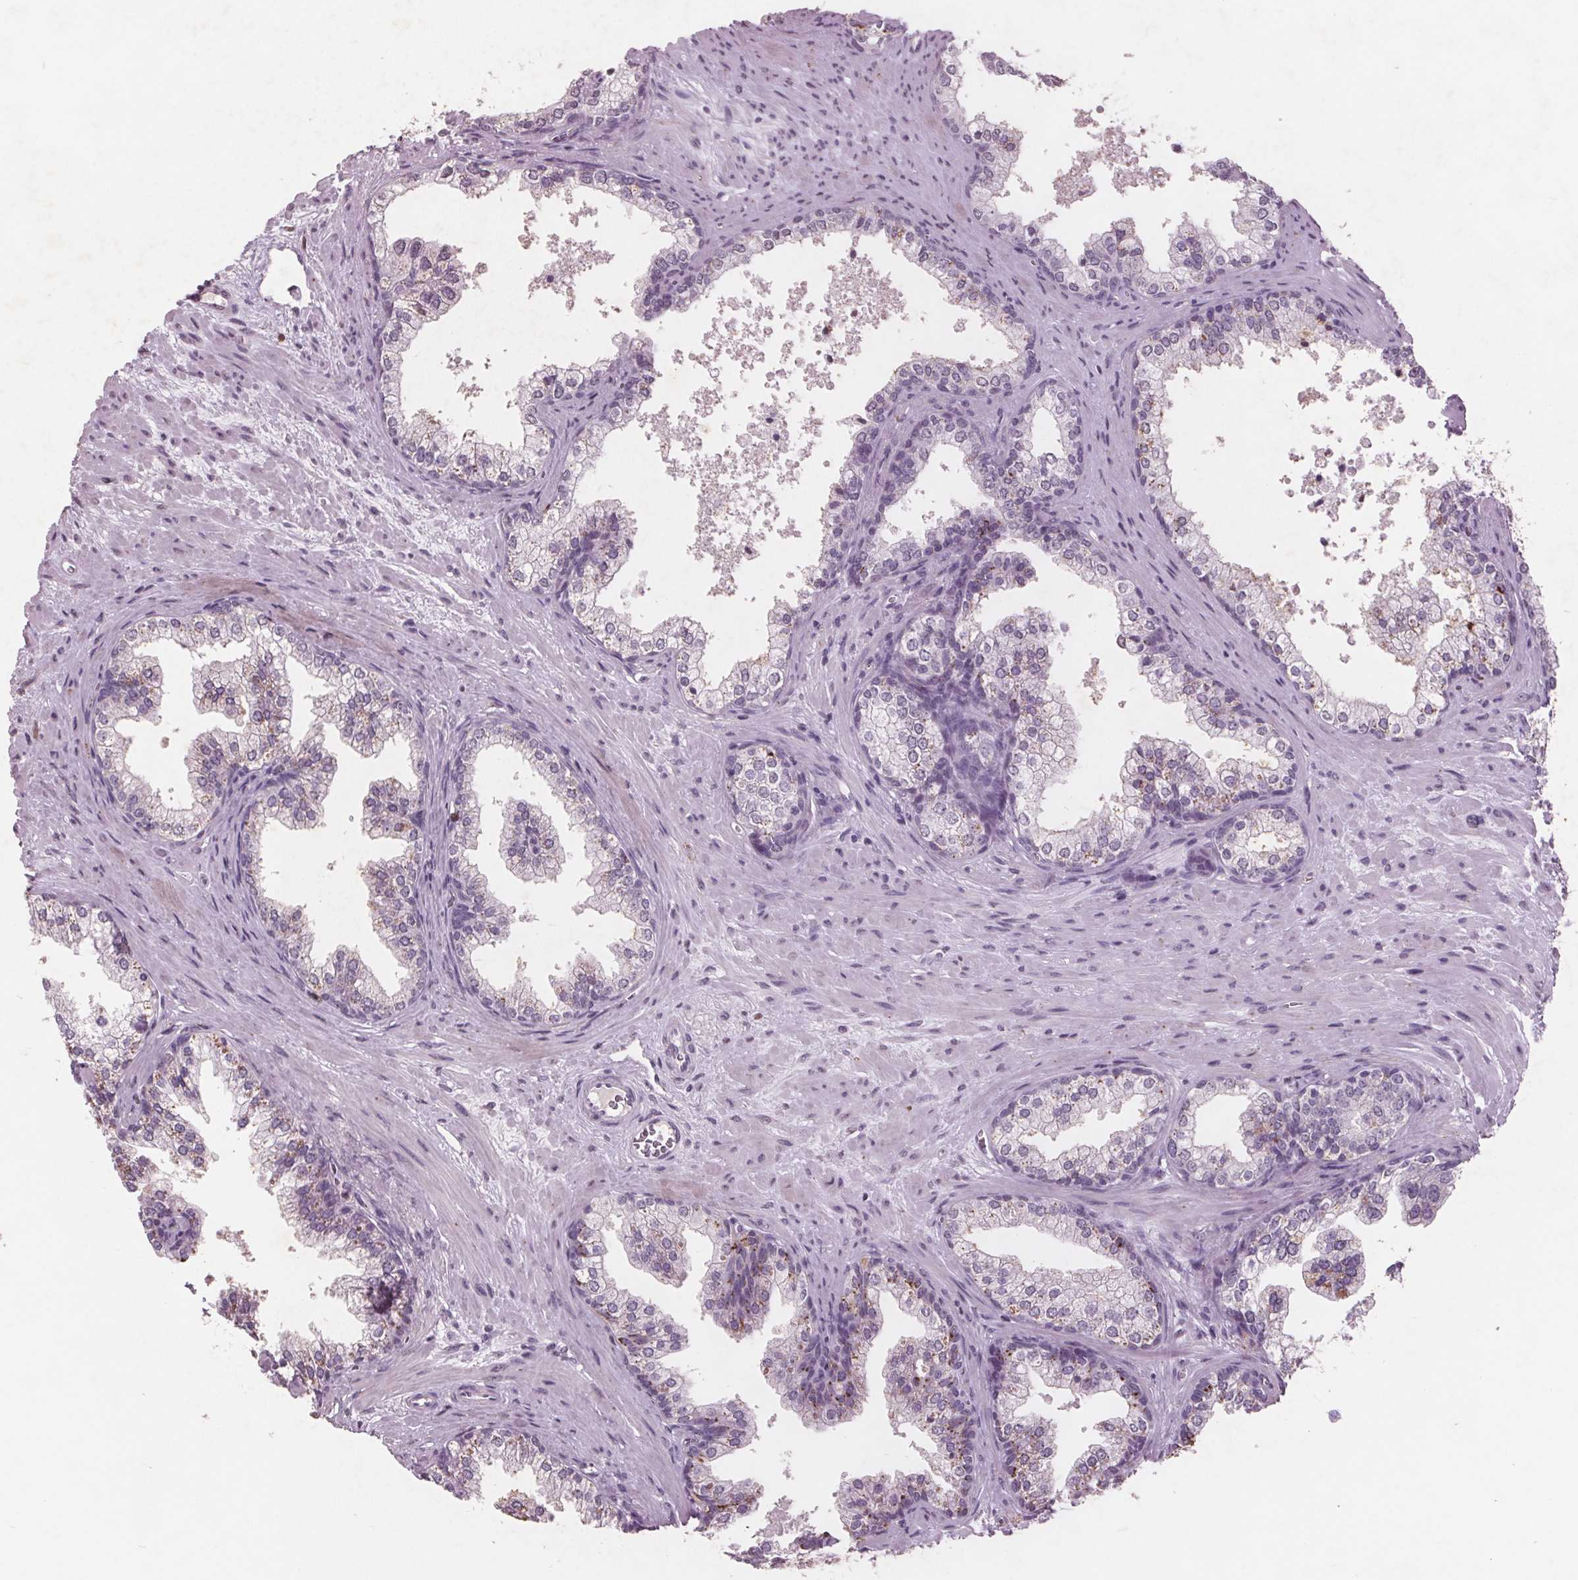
{"staining": {"intensity": "negative", "quantity": "none", "location": "none"}, "tissue": "prostate", "cell_type": "Glandular cells", "image_type": "normal", "snomed": [{"axis": "morphology", "description": "Normal tissue, NOS"}, {"axis": "topography", "description": "Prostate"}], "caption": "Normal prostate was stained to show a protein in brown. There is no significant staining in glandular cells. (Brightfield microscopy of DAB immunohistochemistry at high magnification).", "gene": "PTPN14", "patient": {"sex": "male", "age": 79}}